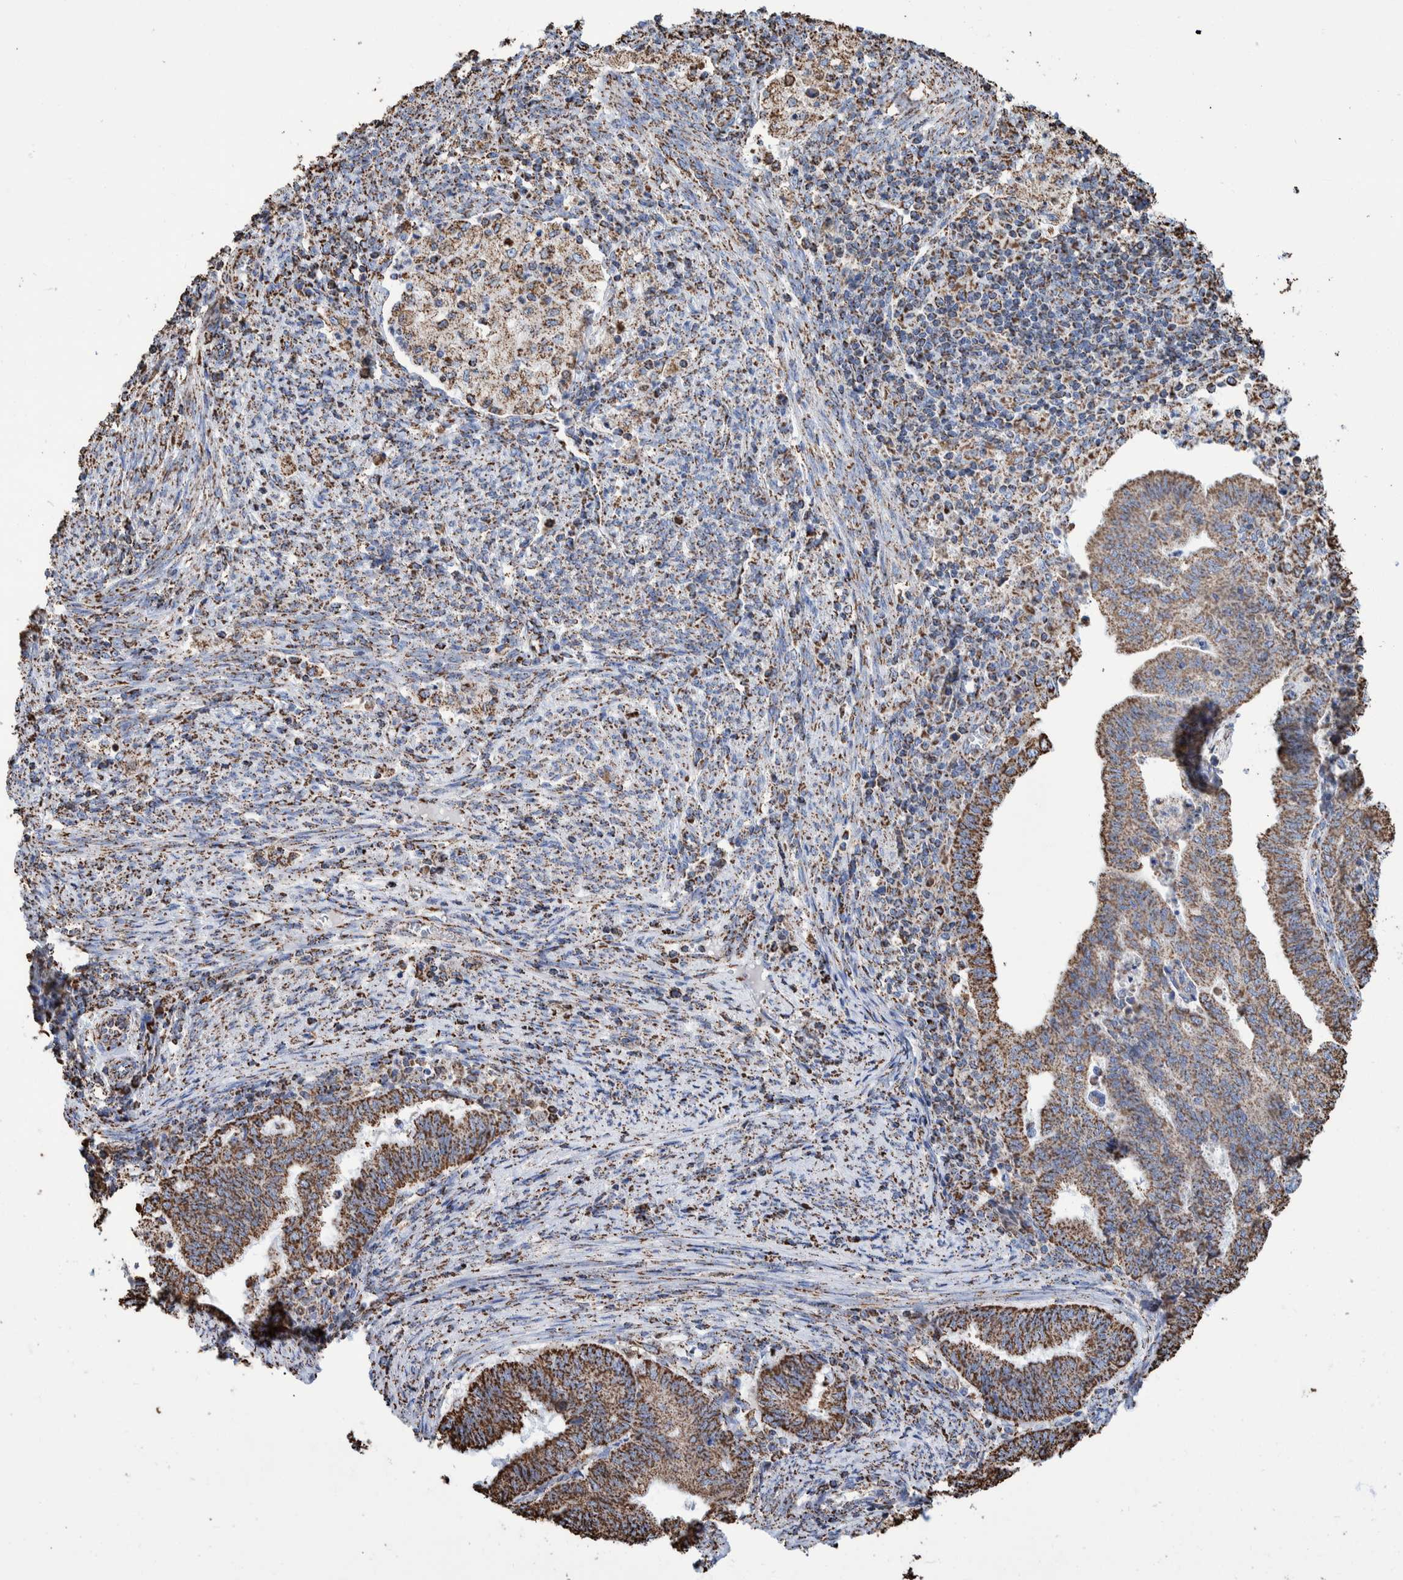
{"staining": {"intensity": "strong", "quantity": ">75%", "location": "cytoplasmic/membranous"}, "tissue": "endometrial cancer", "cell_type": "Tumor cells", "image_type": "cancer", "snomed": [{"axis": "morphology", "description": "Polyp, NOS"}, {"axis": "morphology", "description": "Adenocarcinoma, NOS"}, {"axis": "morphology", "description": "Adenoma, NOS"}, {"axis": "topography", "description": "Endometrium"}], "caption": "There is high levels of strong cytoplasmic/membranous expression in tumor cells of endometrial cancer, as demonstrated by immunohistochemical staining (brown color).", "gene": "VPS26C", "patient": {"sex": "female", "age": 79}}